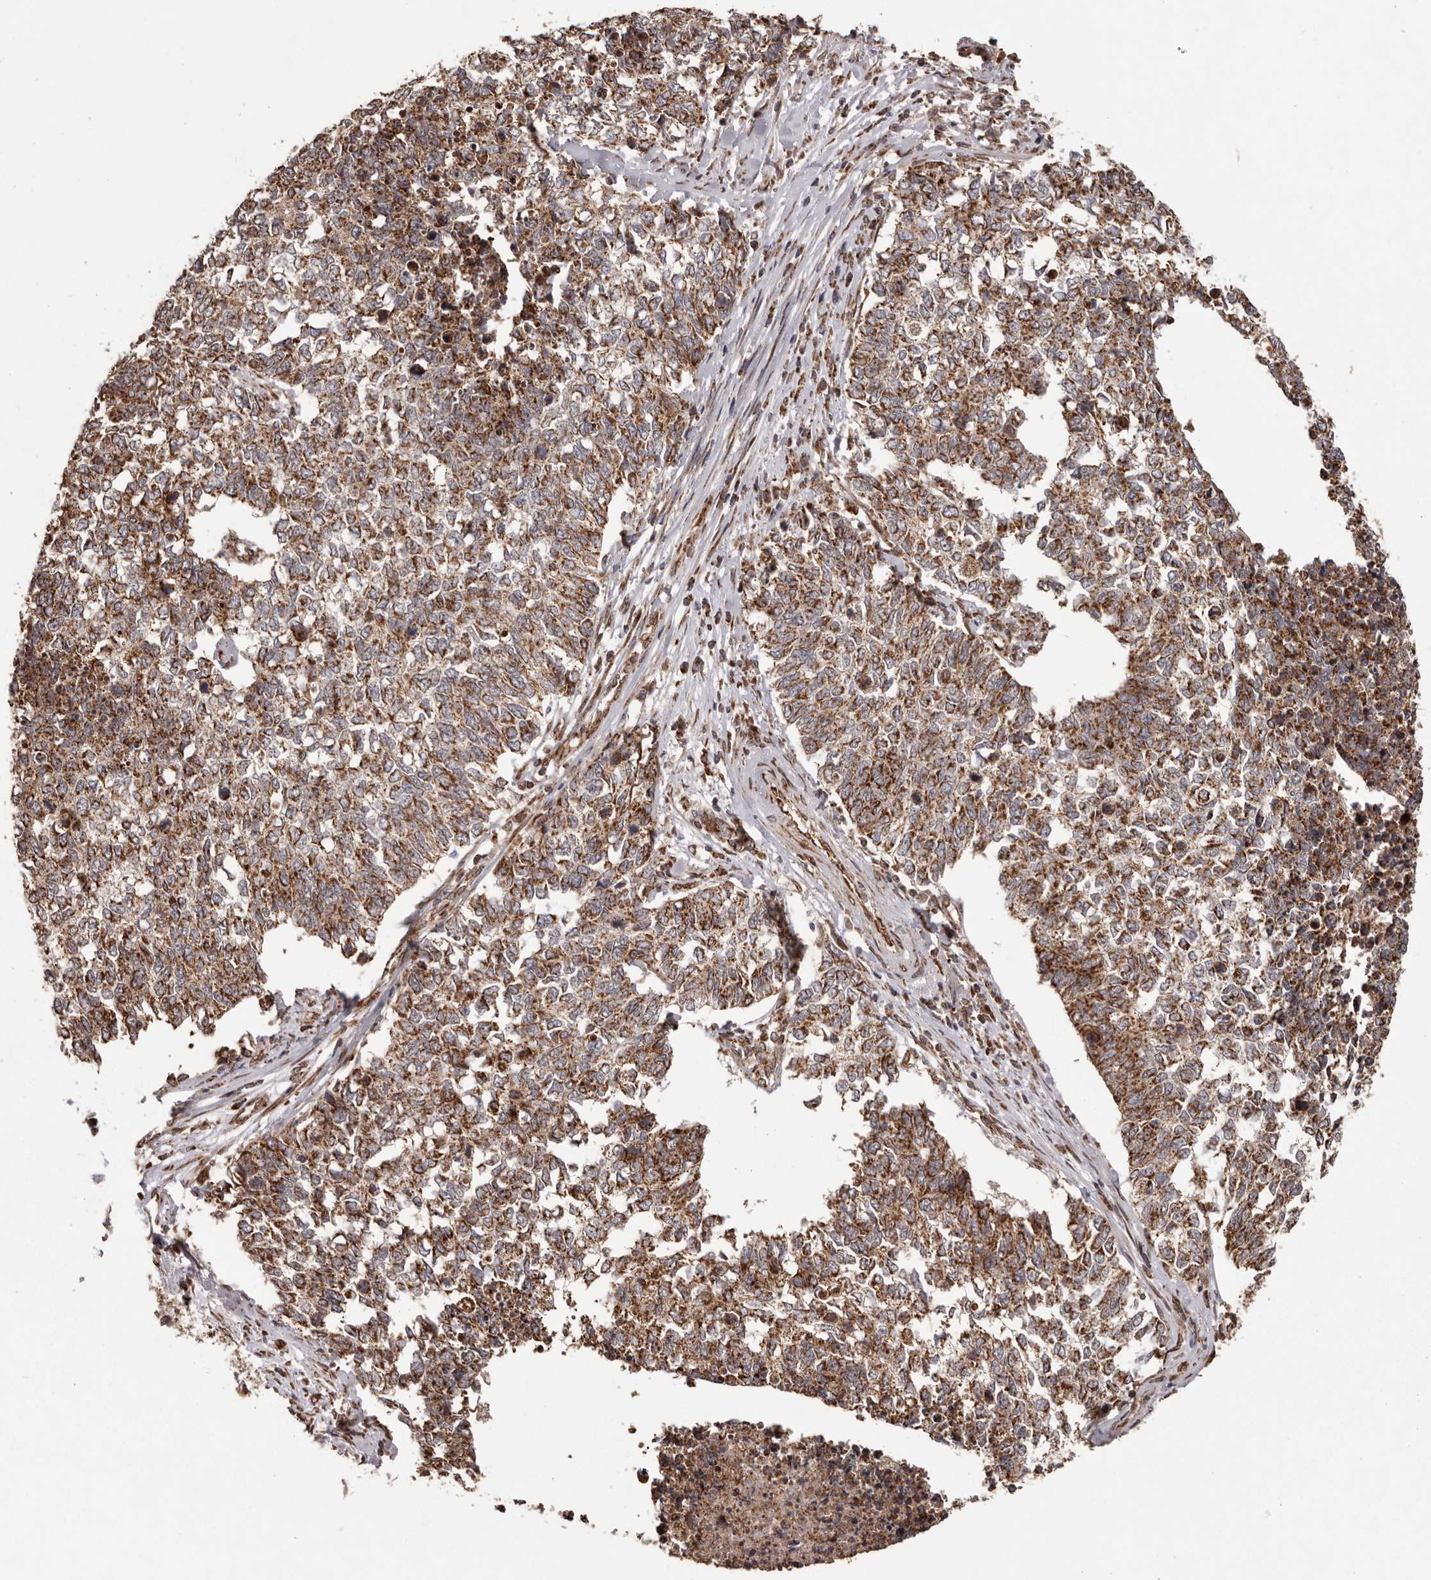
{"staining": {"intensity": "strong", "quantity": ">75%", "location": "cytoplasmic/membranous"}, "tissue": "cervical cancer", "cell_type": "Tumor cells", "image_type": "cancer", "snomed": [{"axis": "morphology", "description": "Squamous cell carcinoma, NOS"}, {"axis": "topography", "description": "Cervix"}], "caption": "The immunohistochemical stain labels strong cytoplasmic/membranous staining in tumor cells of cervical cancer (squamous cell carcinoma) tissue.", "gene": "CHRM2", "patient": {"sex": "female", "age": 63}}